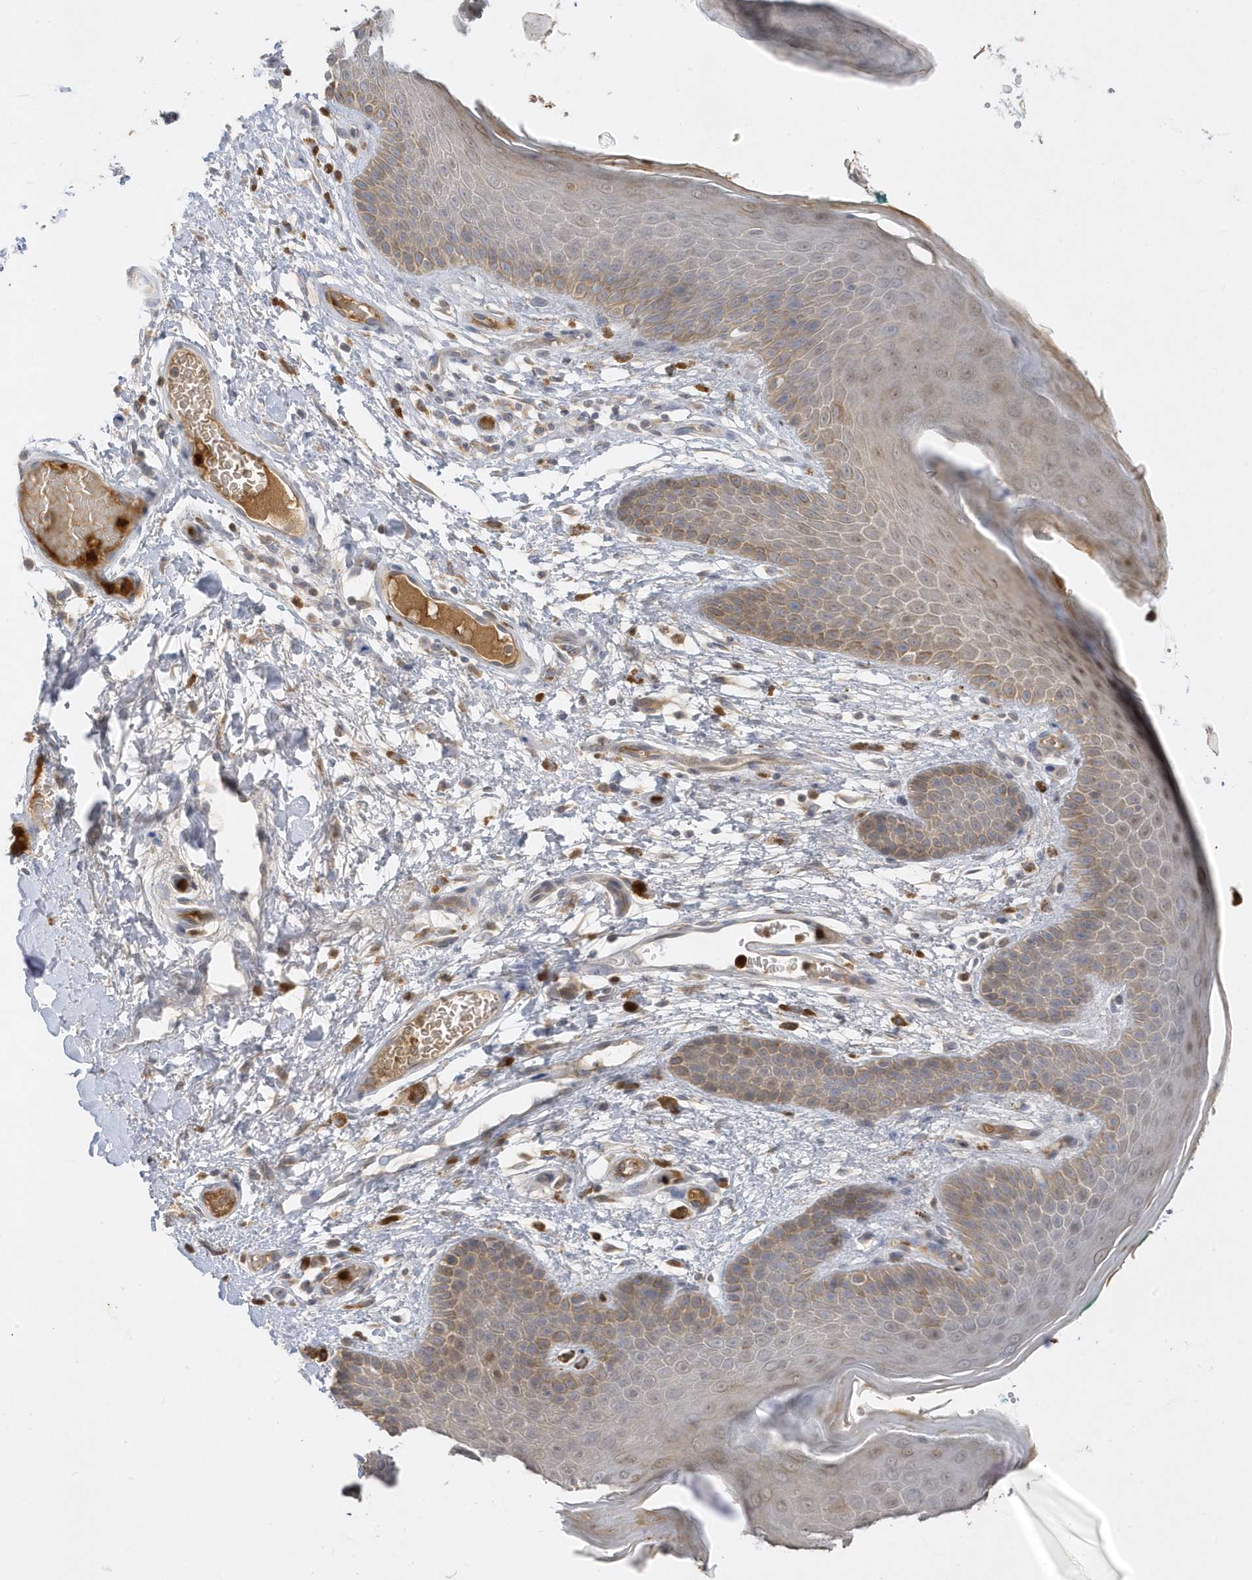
{"staining": {"intensity": "moderate", "quantity": "25%-75%", "location": "cytoplasmic/membranous"}, "tissue": "skin", "cell_type": "Epidermal cells", "image_type": "normal", "snomed": [{"axis": "morphology", "description": "Normal tissue, NOS"}, {"axis": "topography", "description": "Anal"}], "caption": "A histopathology image showing moderate cytoplasmic/membranous expression in about 25%-75% of epidermal cells in benign skin, as visualized by brown immunohistochemical staining.", "gene": "DPP9", "patient": {"sex": "male", "age": 74}}